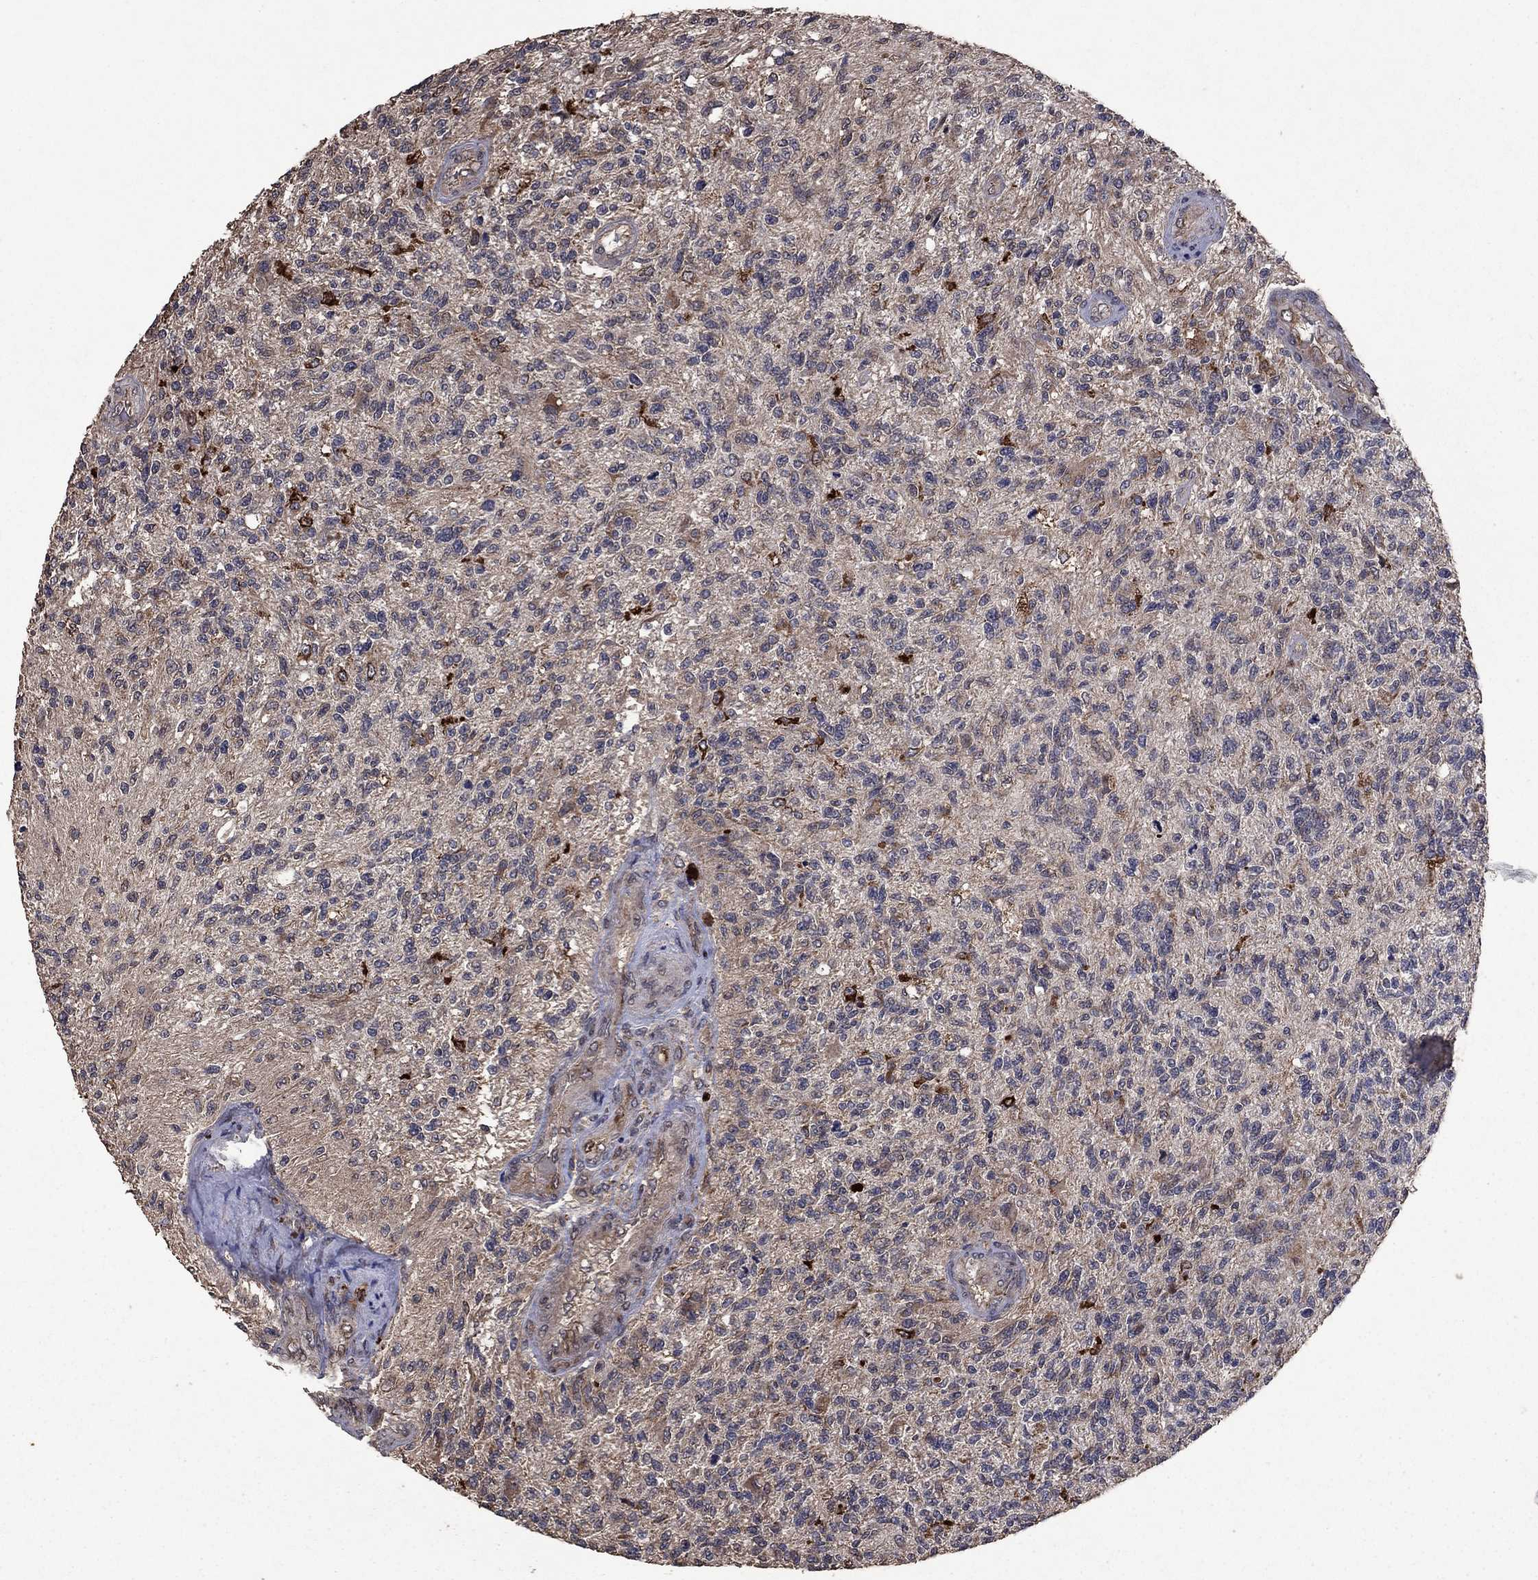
{"staining": {"intensity": "negative", "quantity": "none", "location": "none"}, "tissue": "glioma", "cell_type": "Tumor cells", "image_type": "cancer", "snomed": [{"axis": "morphology", "description": "Glioma, malignant, High grade"}, {"axis": "topography", "description": "Brain"}], "caption": "Malignant glioma (high-grade) was stained to show a protein in brown. There is no significant expression in tumor cells.", "gene": "DHRS1", "patient": {"sex": "male", "age": 56}}